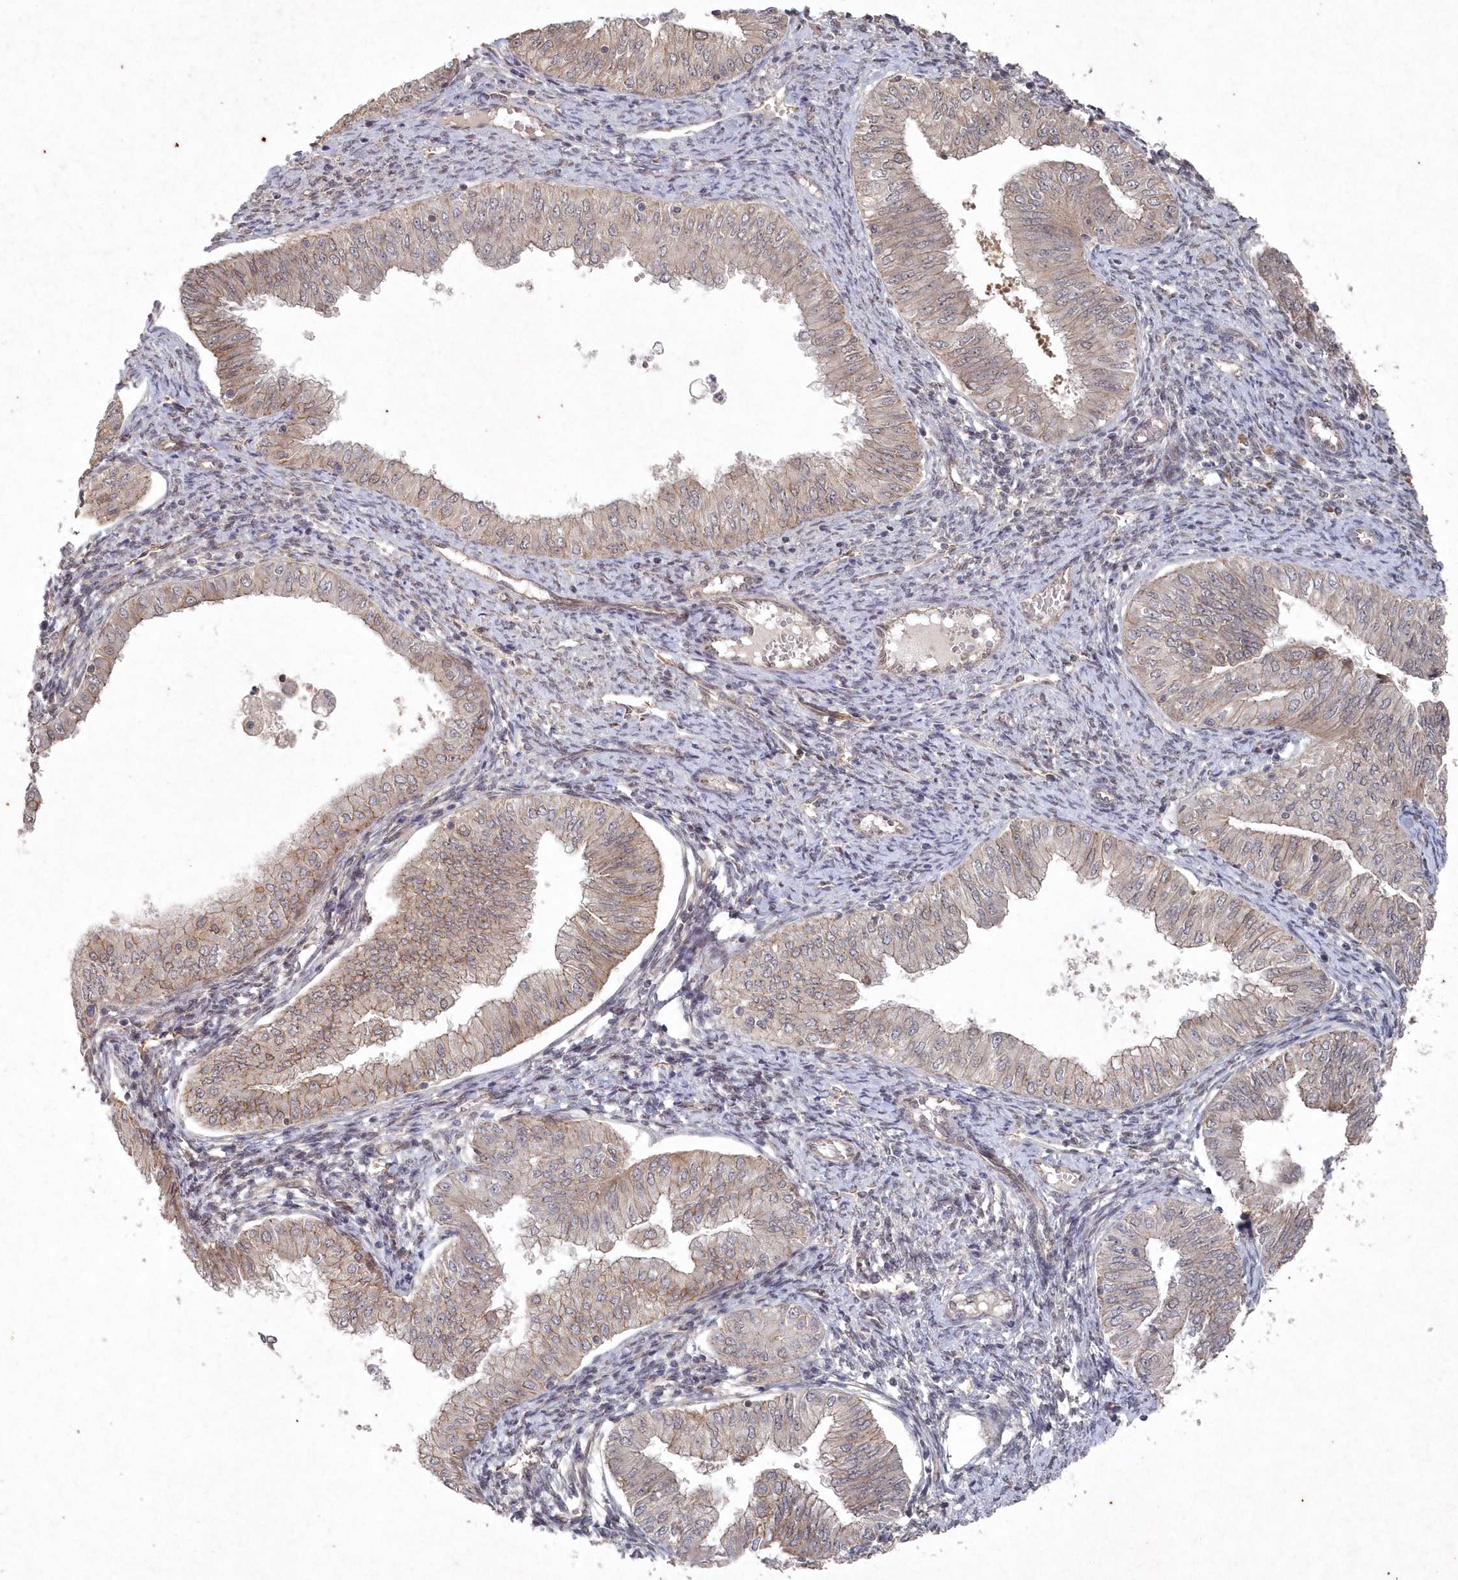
{"staining": {"intensity": "moderate", "quantity": "<25%", "location": "cytoplasmic/membranous"}, "tissue": "endometrial cancer", "cell_type": "Tumor cells", "image_type": "cancer", "snomed": [{"axis": "morphology", "description": "Normal tissue, NOS"}, {"axis": "morphology", "description": "Adenocarcinoma, NOS"}, {"axis": "topography", "description": "Endometrium"}], "caption": "A histopathology image of human endometrial adenocarcinoma stained for a protein displays moderate cytoplasmic/membranous brown staining in tumor cells.", "gene": "VSIG2", "patient": {"sex": "female", "age": 53}}